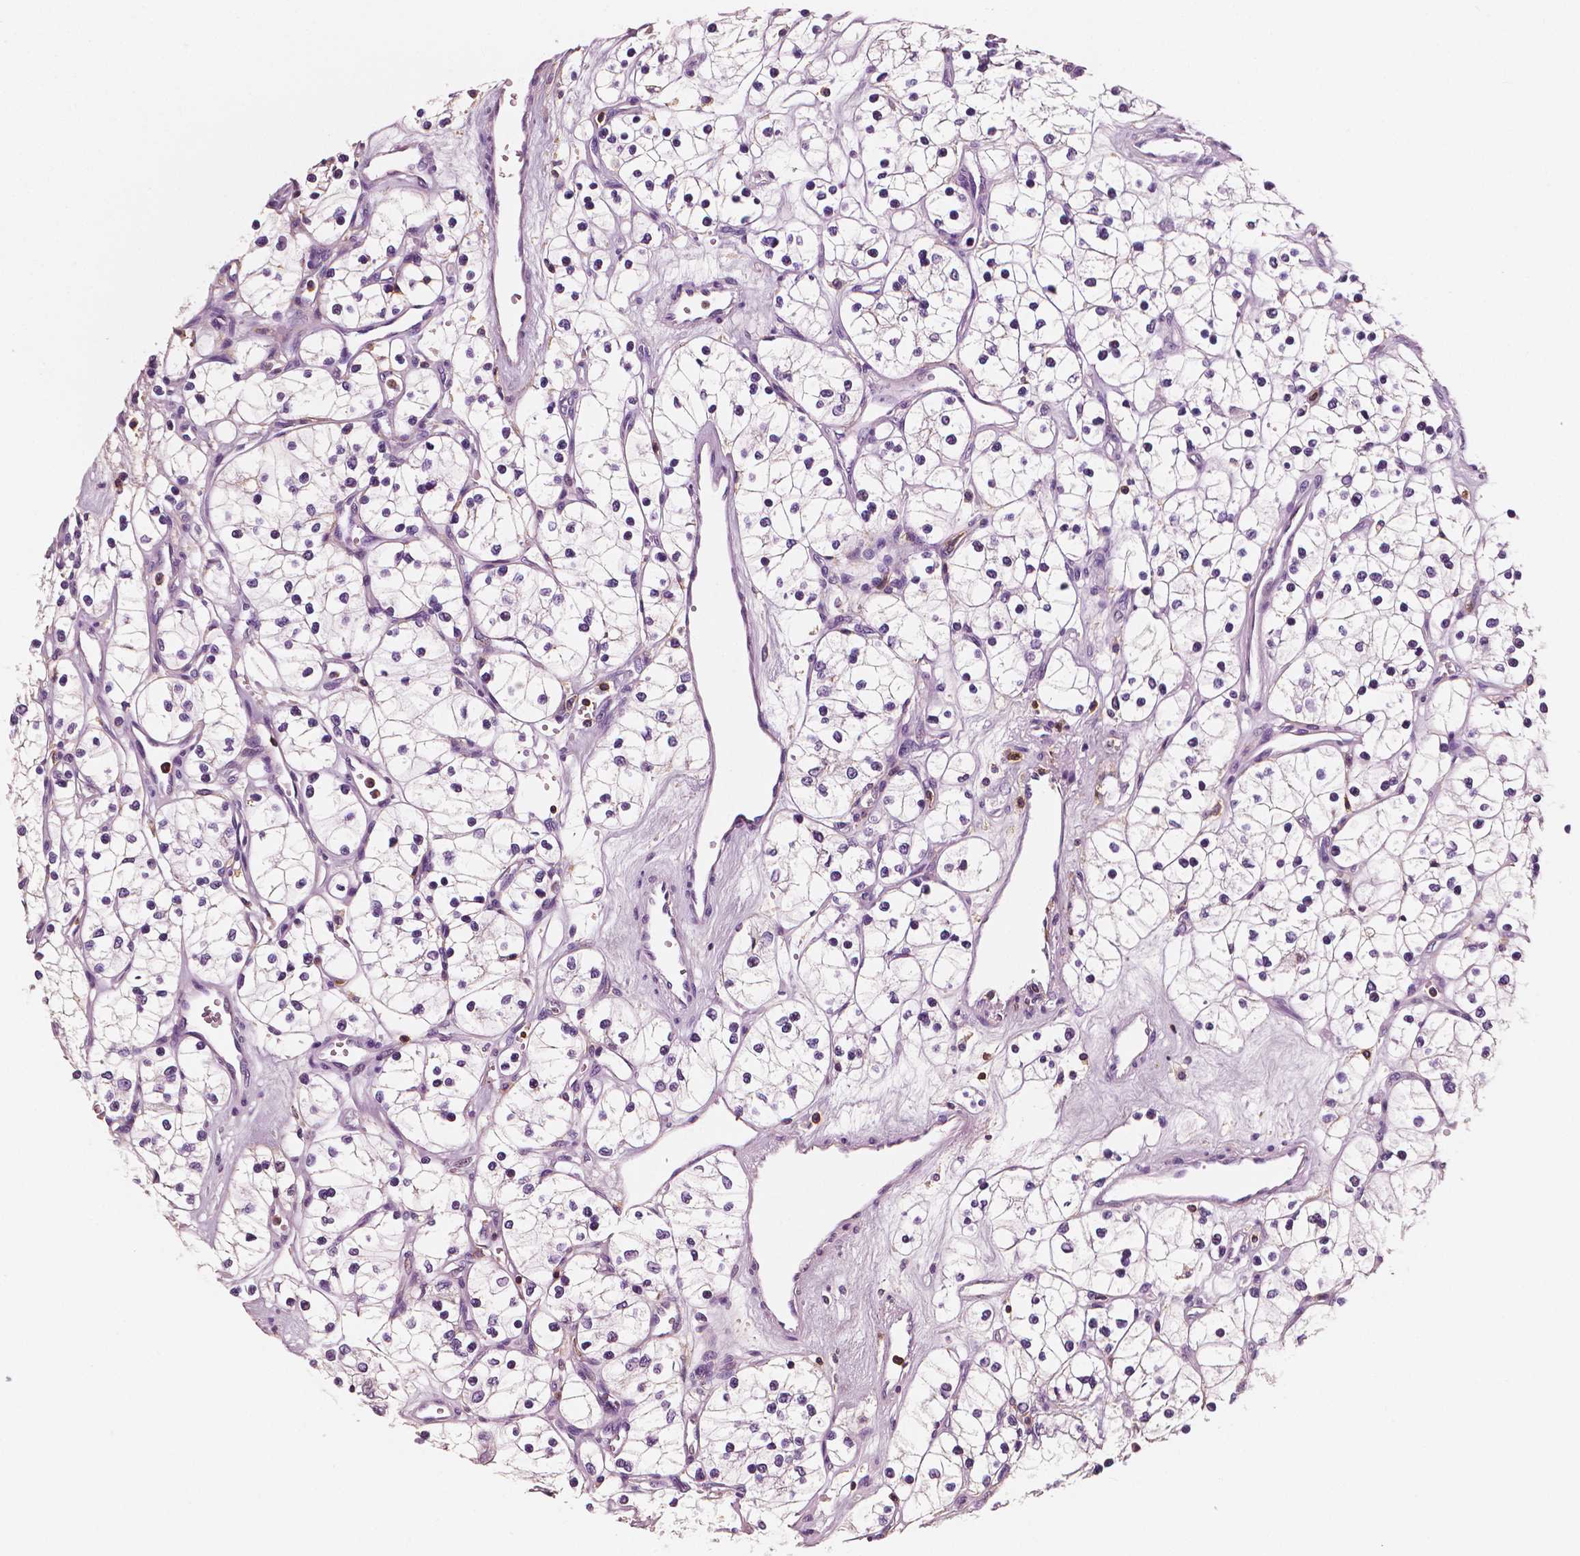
{"staining": {"intensity": "negative", "quantity": "none", "location": "none"}, "tissue": "renal cancer", "cell_type": "Tumor cells", "image_type": "cancer", "snomed": [{"axis": "morphology", "description": "Adenocarcinoma, NOS"}, {"axis": "topography", "description": "Kidney"}], "caption": "High power microscopy micrograph of an IHC image of renal cancer, revealing no significant expression in tumor cells.", "gene": "PTPRC", "patient": {"sex": "female", "age": 69}}